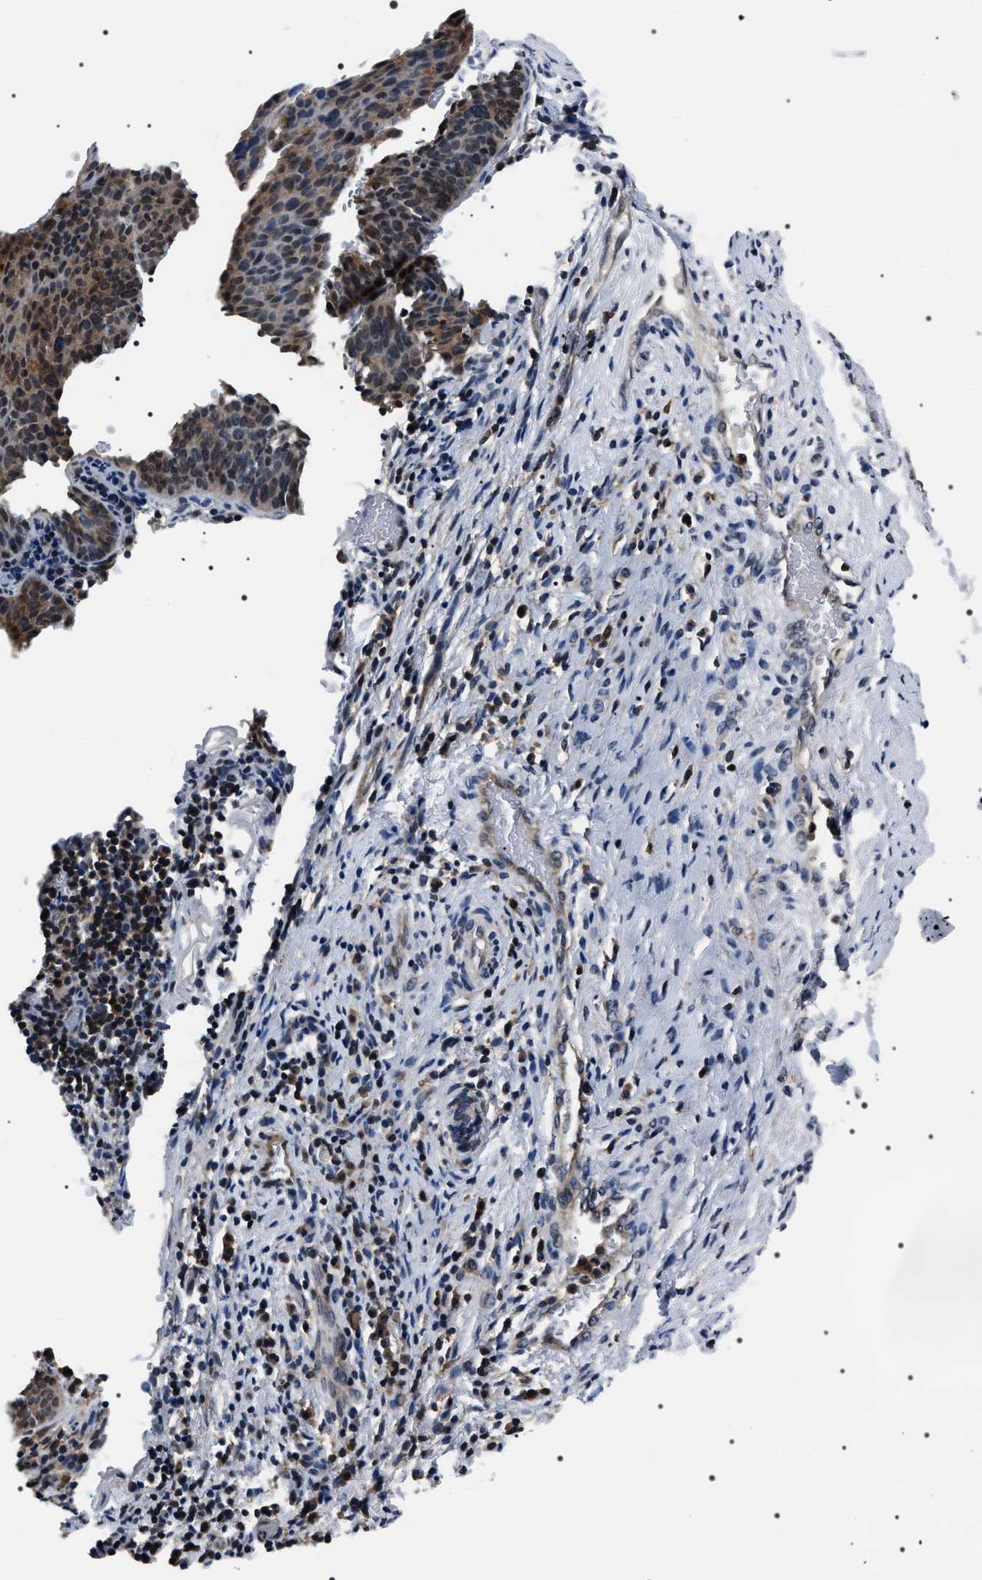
{"staining": {"intensity": "moderate", "quantity": ">75%", "location": "cytoplasmic/membranous,nuclear"}, "tissue": "cervical cancer", "cell_type": "Tumor cells", "image_type": "cancer", "snomed": [{"axis": "morphology", "description": "Squamous cell carcinoma, NOS"}, {"axis": "topography", "description": "Cervix"}], "caption": "DAB (3,3'-diaminobenzidine) immunohistochemical staining of cervical cancer shows moderate cytoplasmic/membranous and nuclear protein expression in approximately >75% of tumor cells. The staining is performed using DAB (3,3'-diaminobenzidine) brown chromogen to label protein expression. The nuclei are counter-stained blue using hematoxylin.", "gene": "SIPA1", "patient": {"sex": "female", "age": 33}}